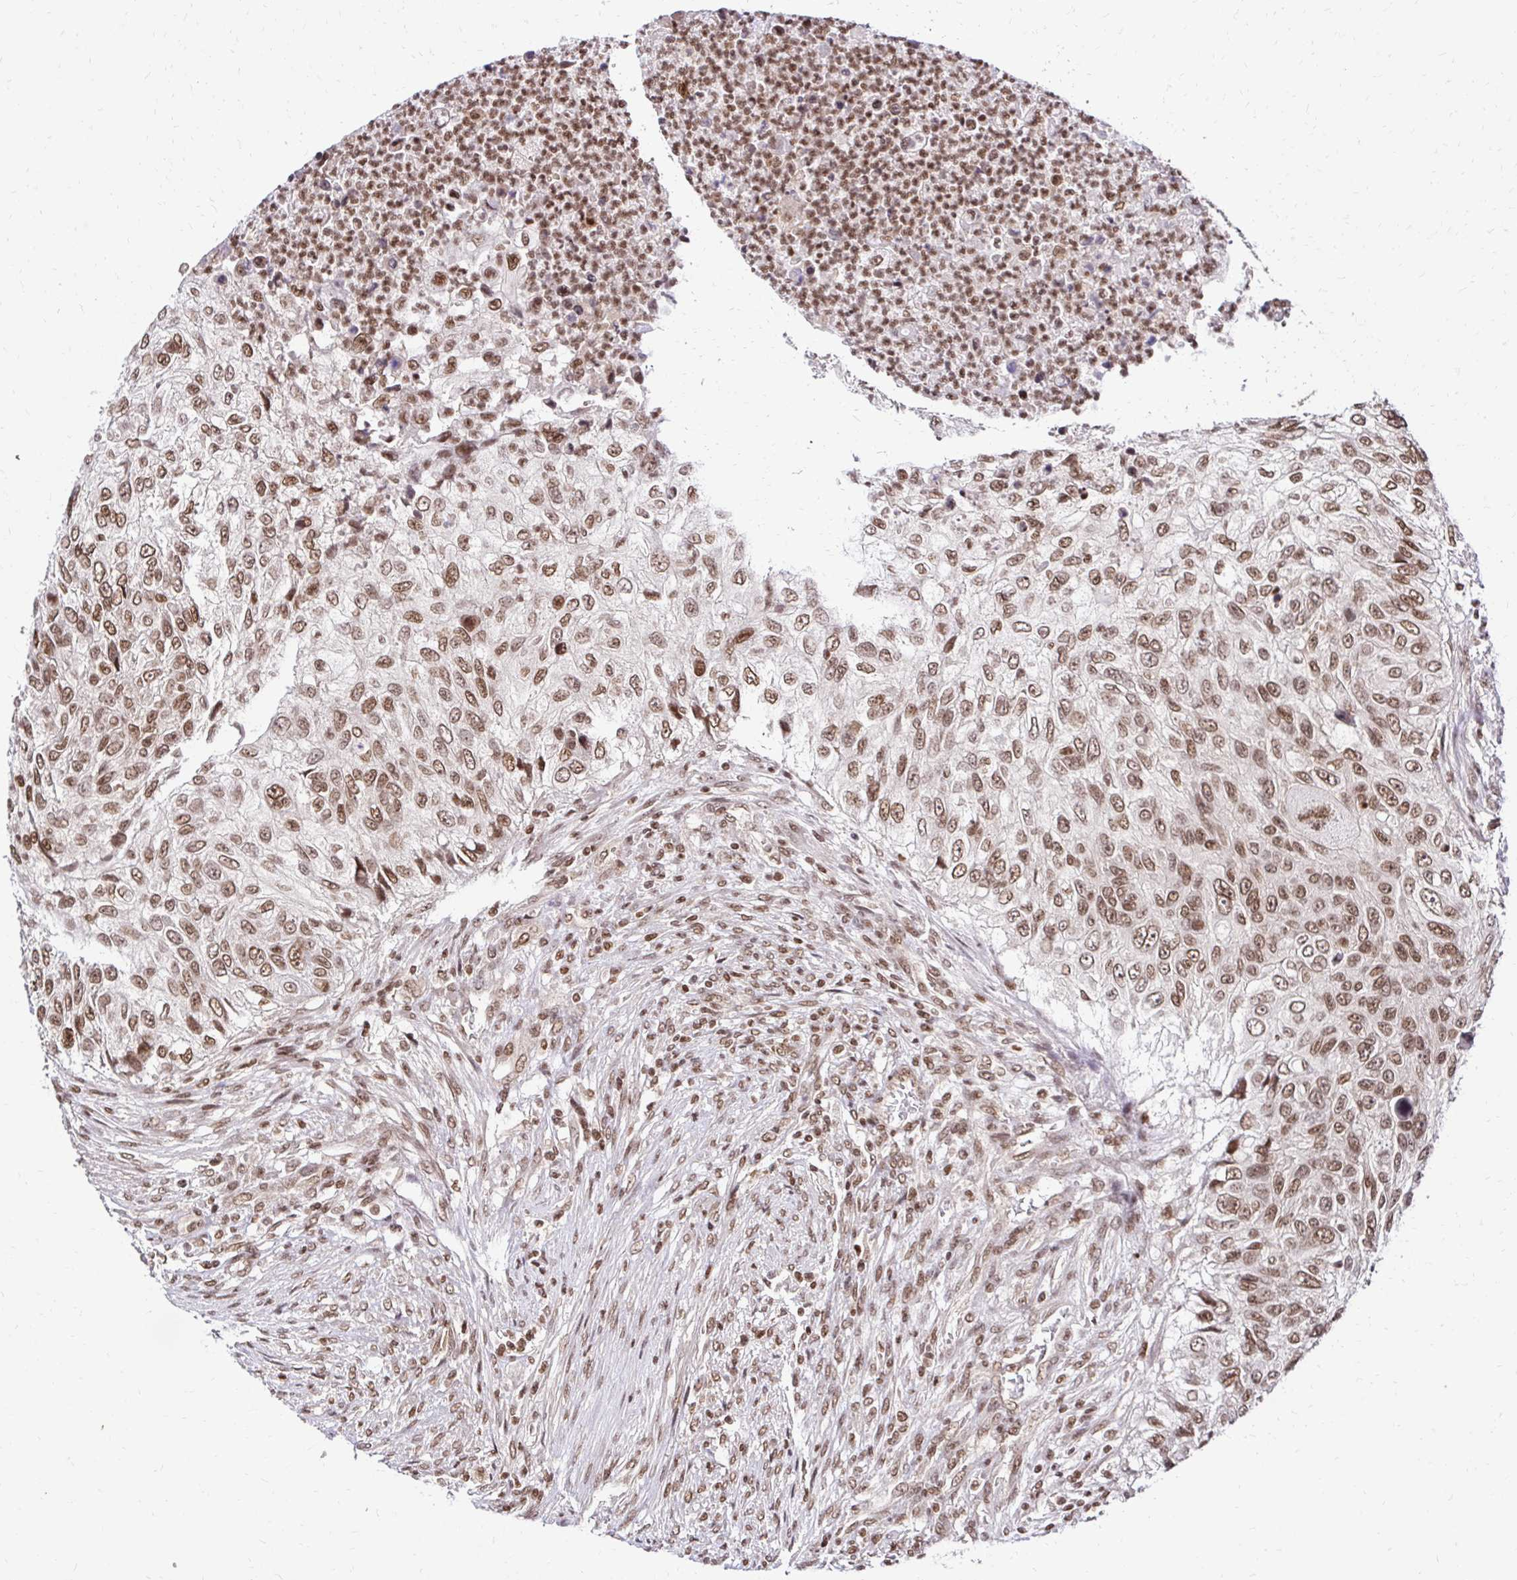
{"staining": {"intensity": "moderate", "quantity": ">75%", "location": "nuclear"}, "tissue": "urothelial cancer", "cell_type": "Tumor cells", "image_type": "cancer", "snomed": [{"axis": "morphology", "description": "Urothelial carcinoma, High grade"}, {"axis": "topography", "description": "Urinary bladder"}], "caption": "The photomicrograph shows a brown stain indicating the presence of a protein in the nuclear of tumor cells in urothelial cancer.", "gene": "GLYR1", "patient": {"sex": "female", "age": 60}}